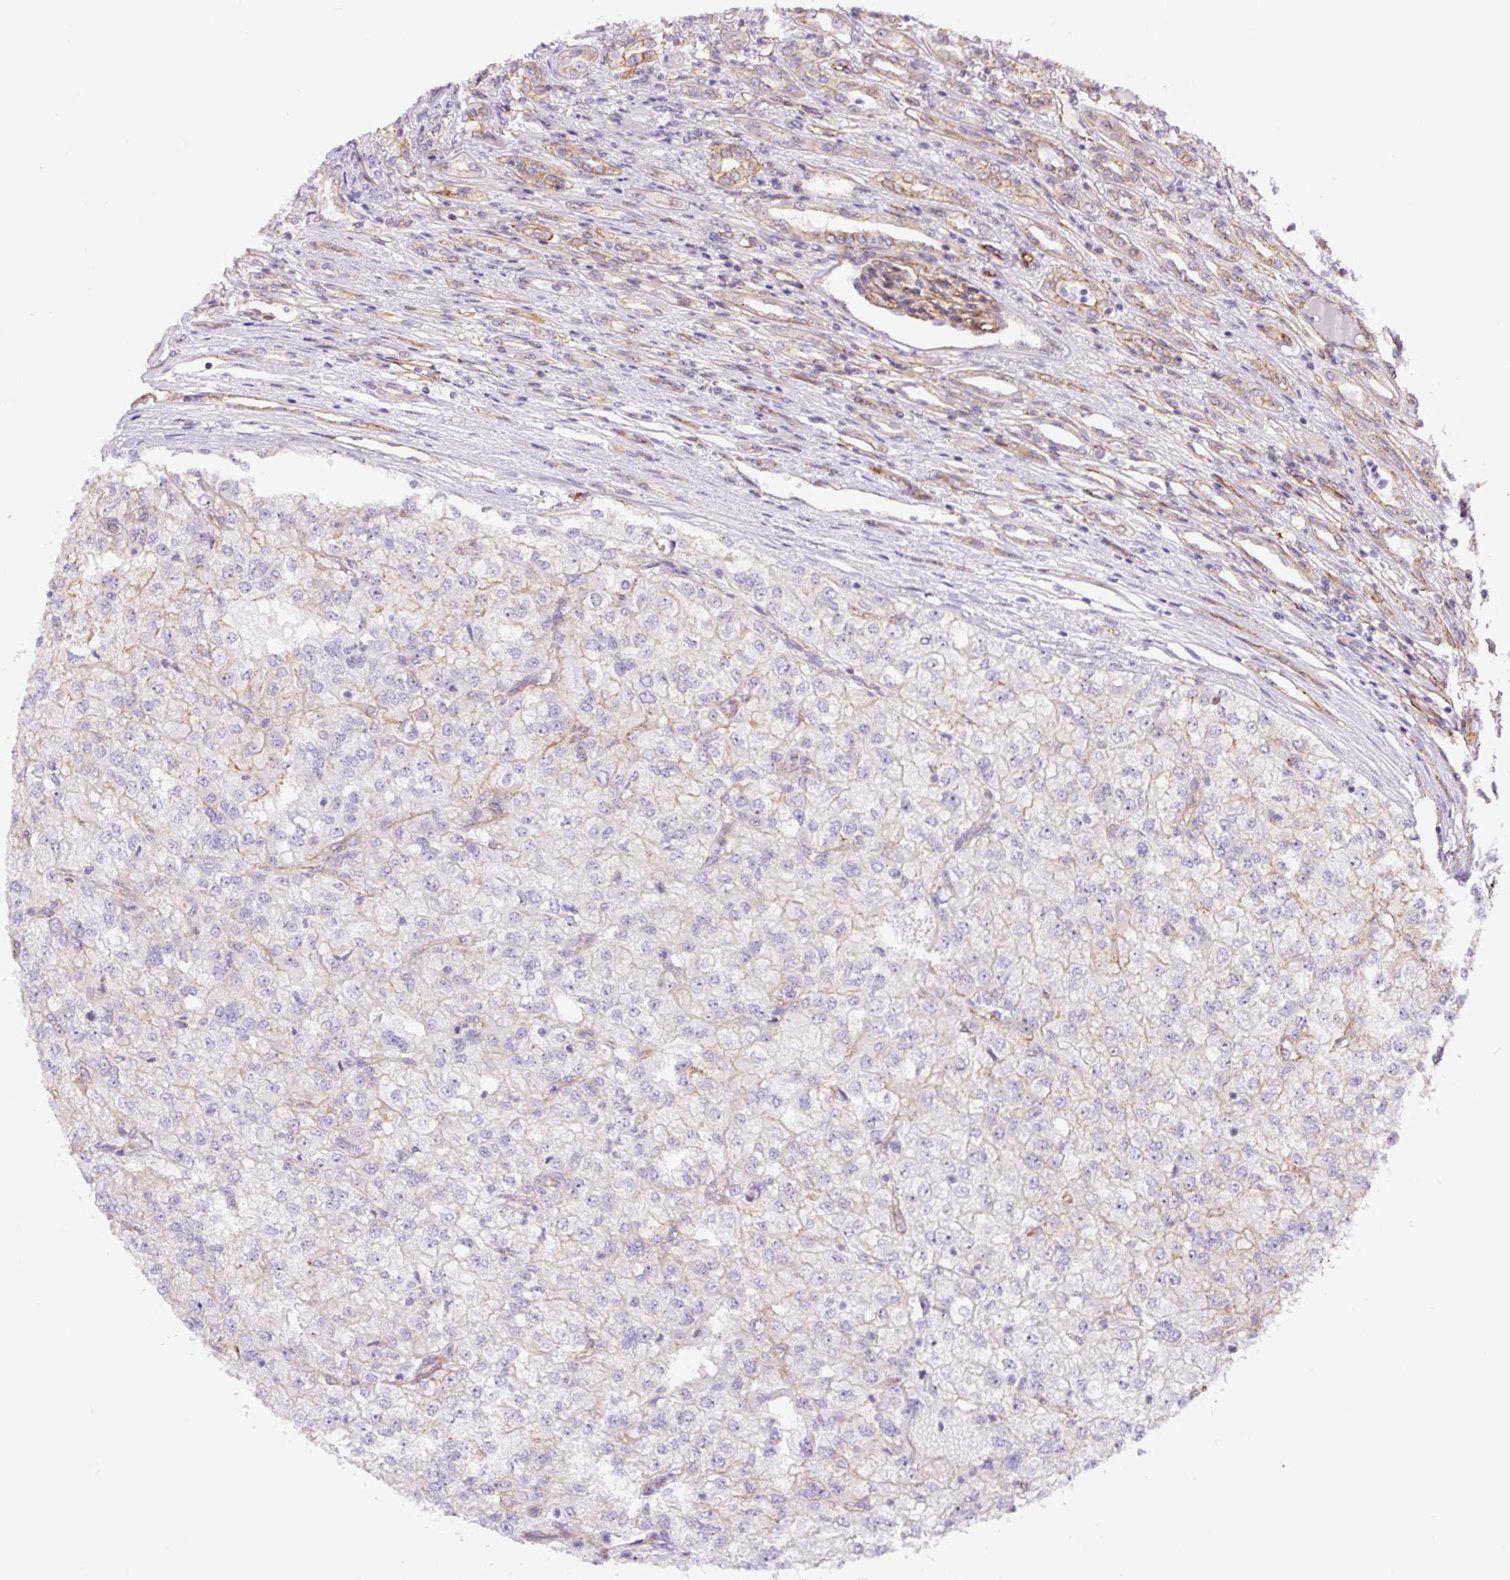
{"staining": {"intensity": "negative", "quantity": "none", "location": "none"}, "tissue": "renal cancer", "cell_type": "Tumor cells", "image_type": "cancer", "snomed": [{"axis": "morphology", "description": "Adenocarcinoma, NOS"}, {"axis": "topography", "description": "Kidney"}], "caption": "This micrograph is of renal adenocarcinoma stained with immunohistochemistry (IHC) to label a protein in brown with the nuclei are counter-stained blue. There is no expression in tumor cells. (IHC, brightfield microscopy, high magnification).", "gene": "MYO5C", "patient": {"sex": "female", "age": 54}}